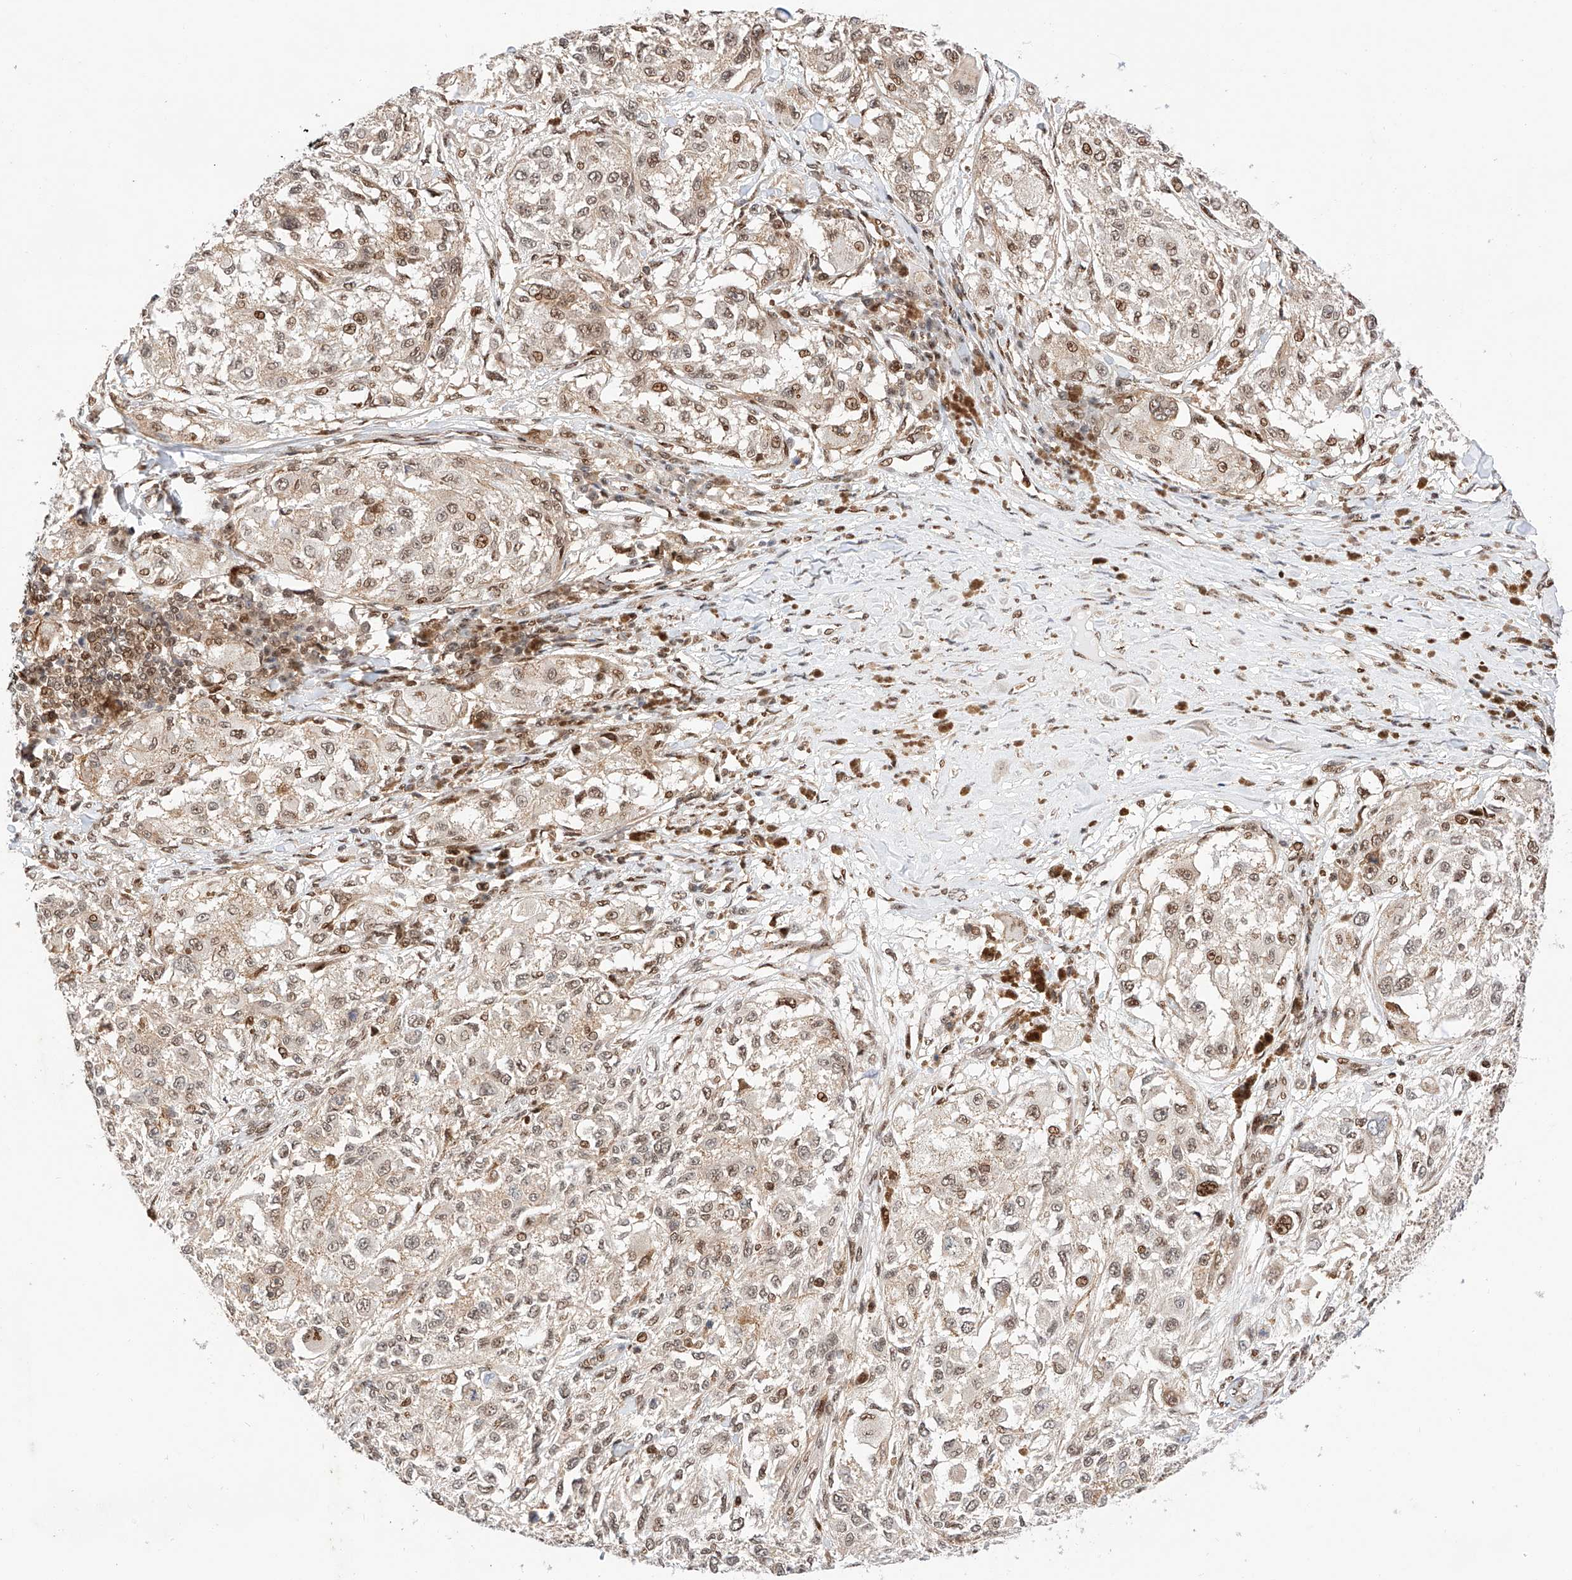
{"staining": {"intensity": "weak", "quantity": ">75%", "location": "nuclear"}, "tissue": "melanoma", "cell_type": "Tumor cells", "image_type": "cancer", "snomed": [{"axis": "morphology", "description": "Necrosis, NOS"}, {"axis": "morphology", "description": "Malignant melanoma, NOS"}, {"axis": "topography", "description": "Skin"}], "caption": "Immunohistochemistry (DAB (3,3'-diaminobenzidine)) staining of malignant melanoma demonstrates weak nuclear protein positivity in about >75% of tumor cells.", "gene": "HDAC9", "patient": {"sex": "female", "age": 87}}